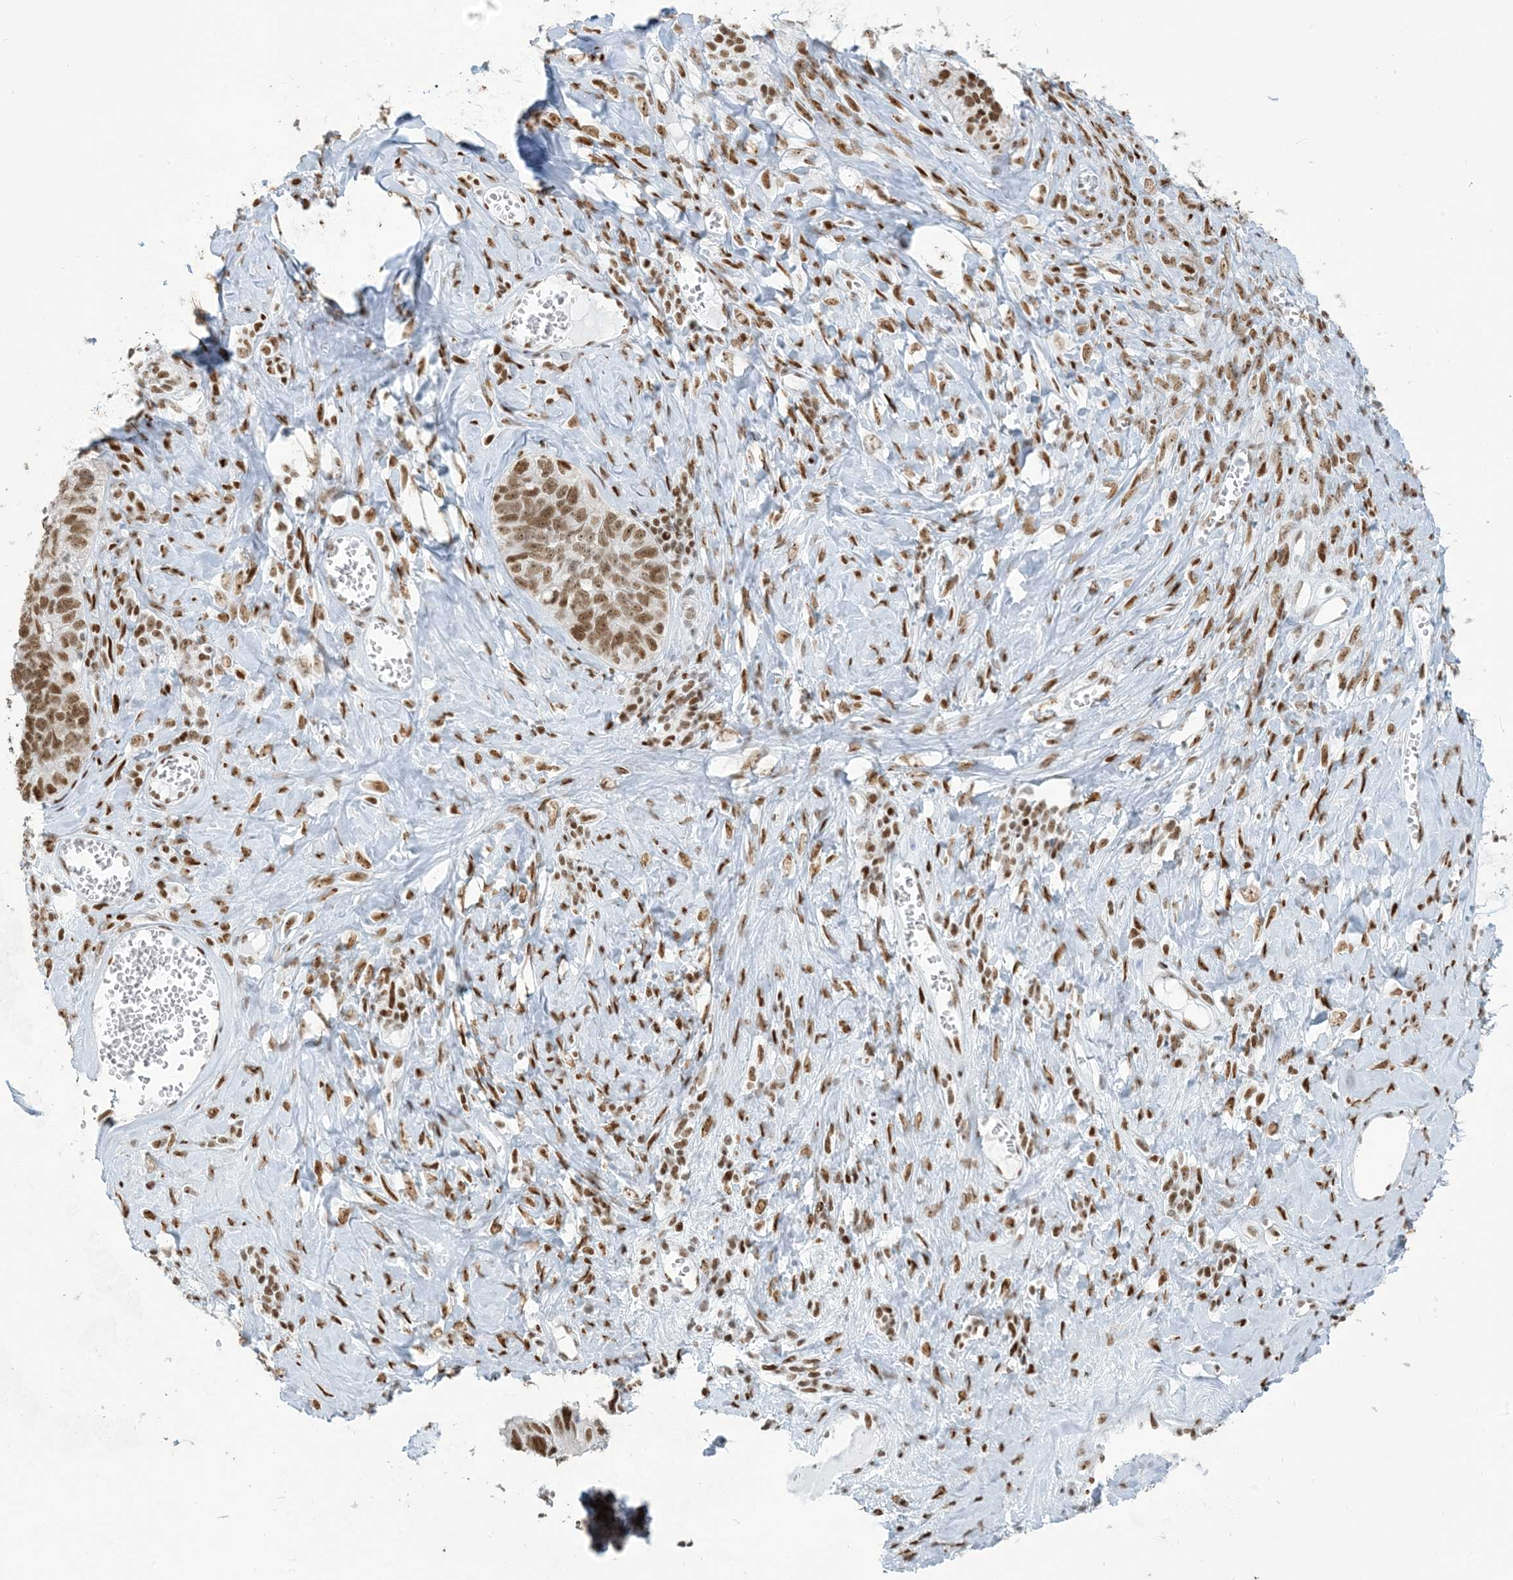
{"staining": {"intensity": "moderate", "quantity": ">75%", "location": "nuclear"}, "tissue": "ovarian cancer", "cell_type": "Tumor cells", "image_type": "cancer", "snomed": [{"axis": "morphology", "description": "Cystadenocarcinoma, serous, NOS"}, {"axis": "topography", "description": "Ovary"}], "caption": "DAB (3,3'-diaminobenzidine) immunohistochemical staining of human ovarian cancer reveals moderate nuclear protein staining in approximately >75% of tumor cells.", "gene": "STAG1", "patient": {"sex": "female", "age": 79}}